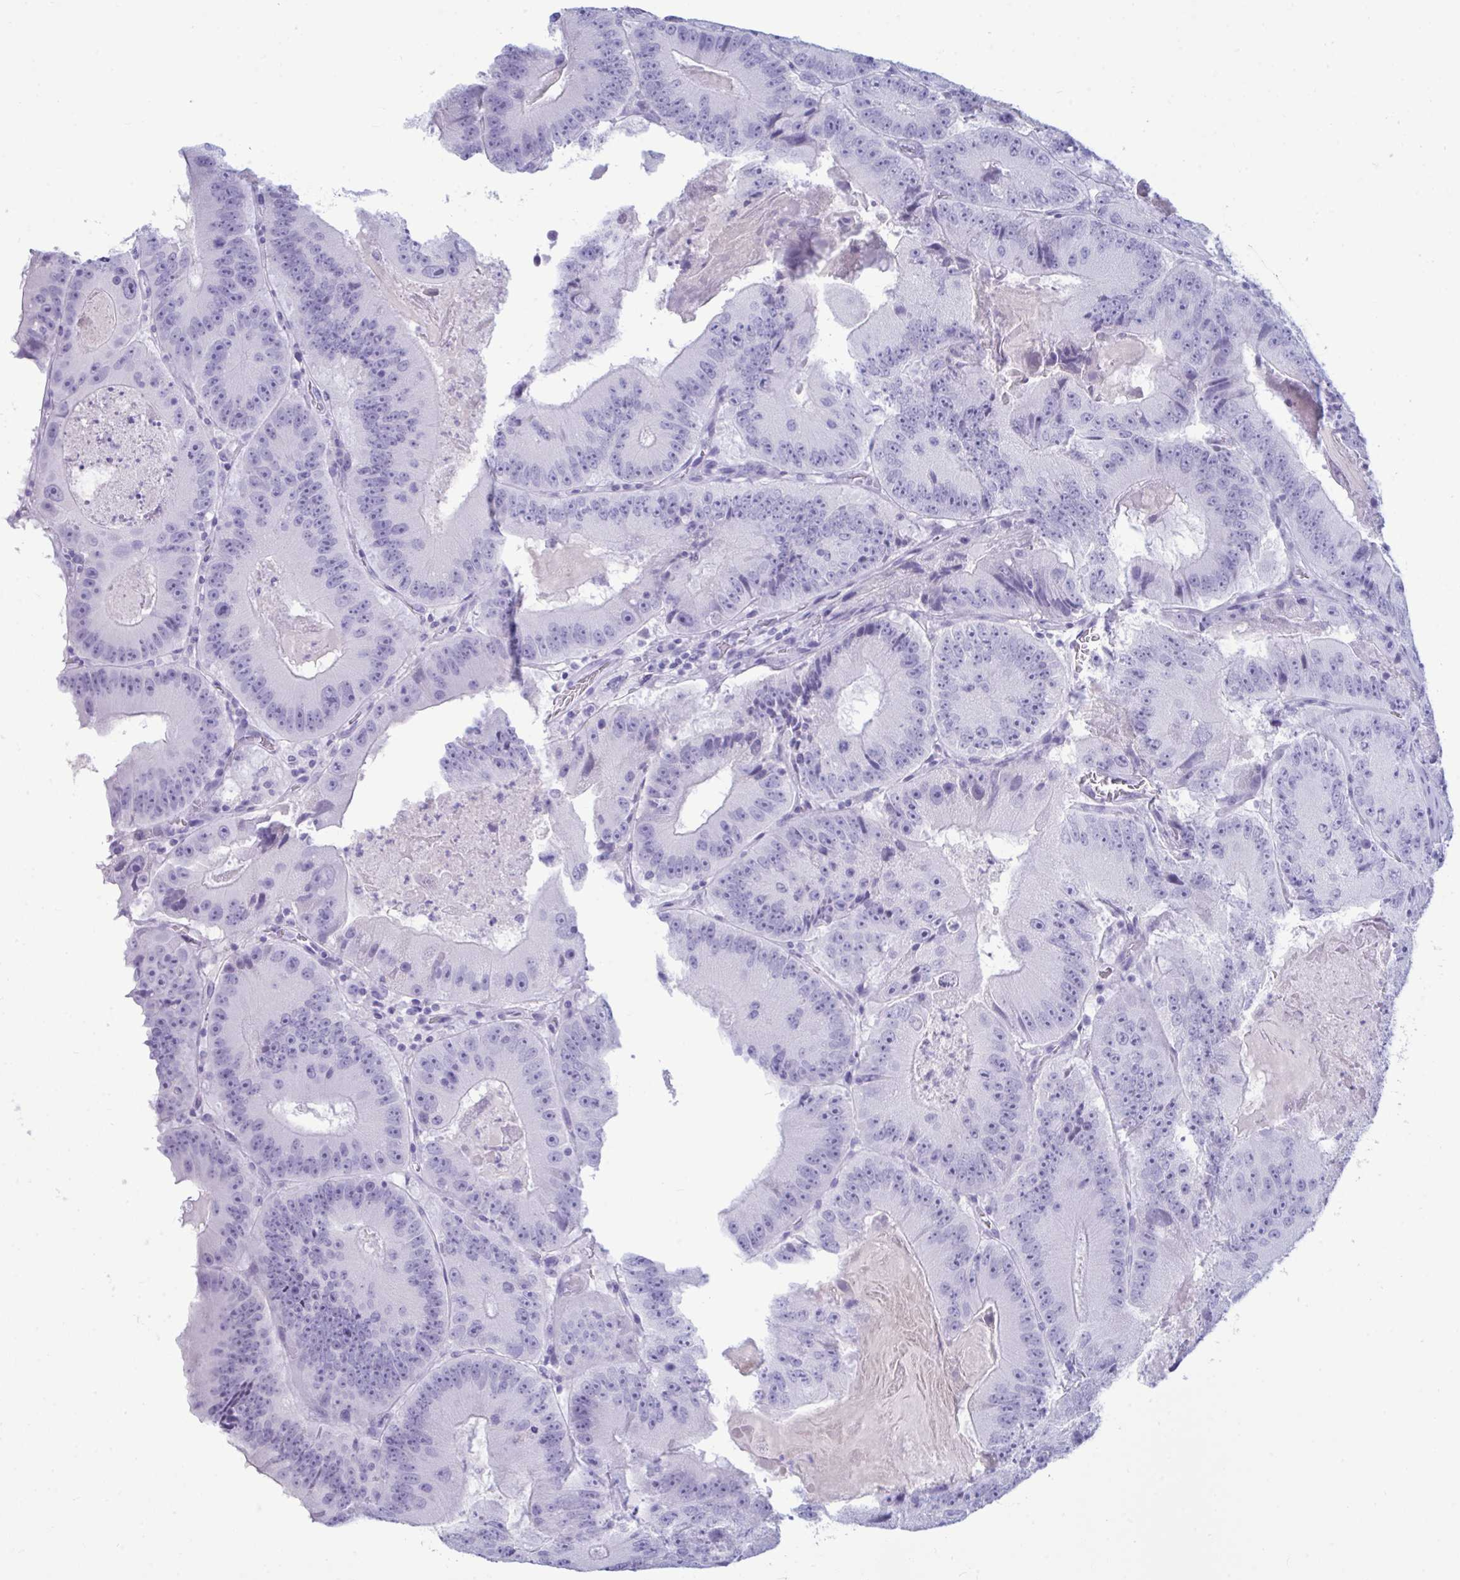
{"staining": {"intensity": "negative", "quantity": "none", "location": "none"}, "tissue": "colorectal cancer", "cell_type": "Tumor cells", "image_type": "cancer", "snomed": [{"axis": "morphology", "description": "Adenocarcinoma, NOS"}, {"axis": "topography", "description": "Colon"}], "caption": "Tumor cells are negative for protein expression in human colorectal cancer.", "gene": "ANKRD60", "patient": {"sex": "female", "age": 86}}